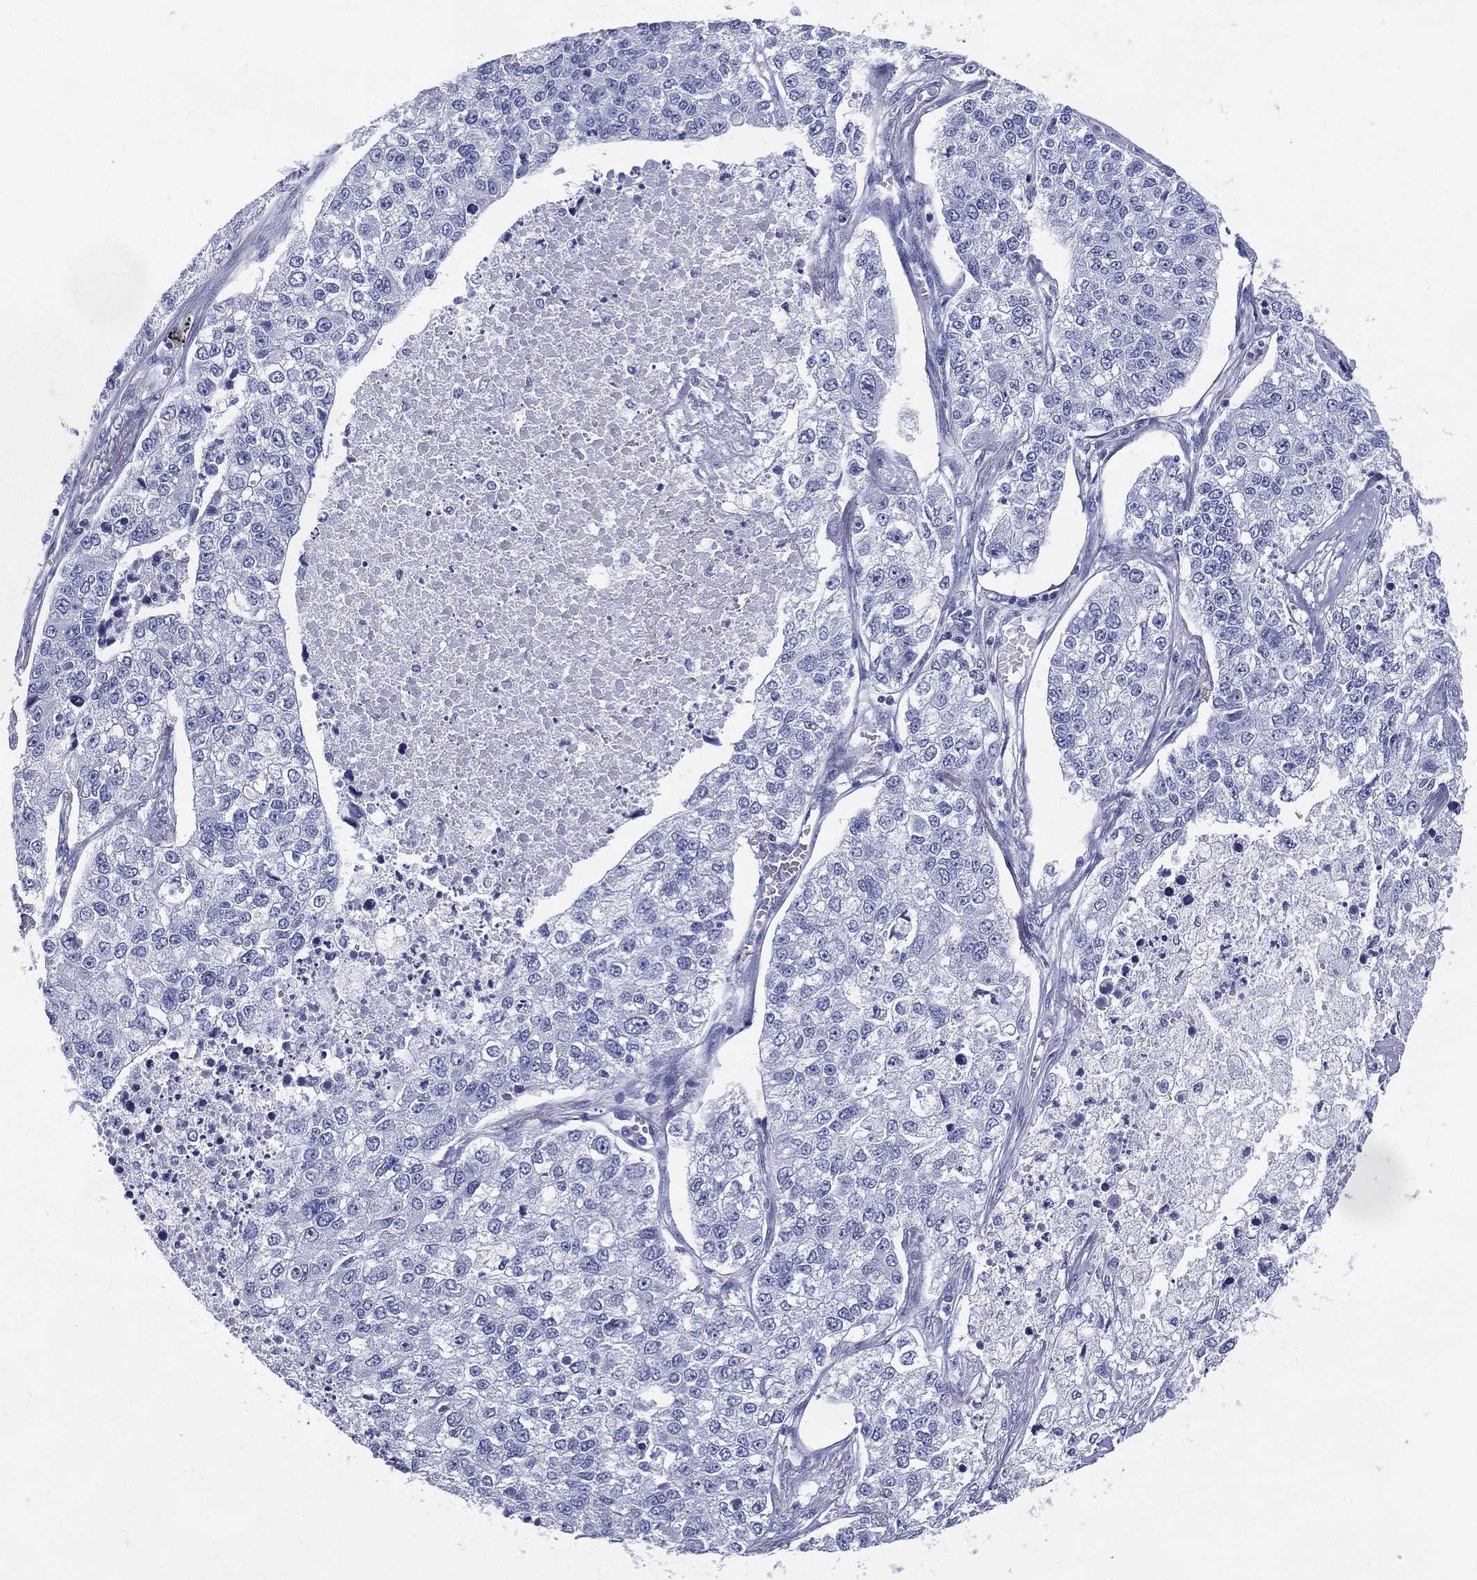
{"staining": {"intensity": "negative", "quantity": "none", "location": "none"}, "tissue": "lung cancer", "cell_type": "Tumor cells", "image_type": "cancer", "snomed": [{"axis": "morphology", "description": "Adenocarcinoma, NOS"}, {"axis": "topography", "description": "Lung"}], "caption": "IHC of human lung cancer (adenocarcinoma) displays no staining in tumor cells.", "gene": "ETNPPL", "patient": {"sex": "male", "age": 49}}